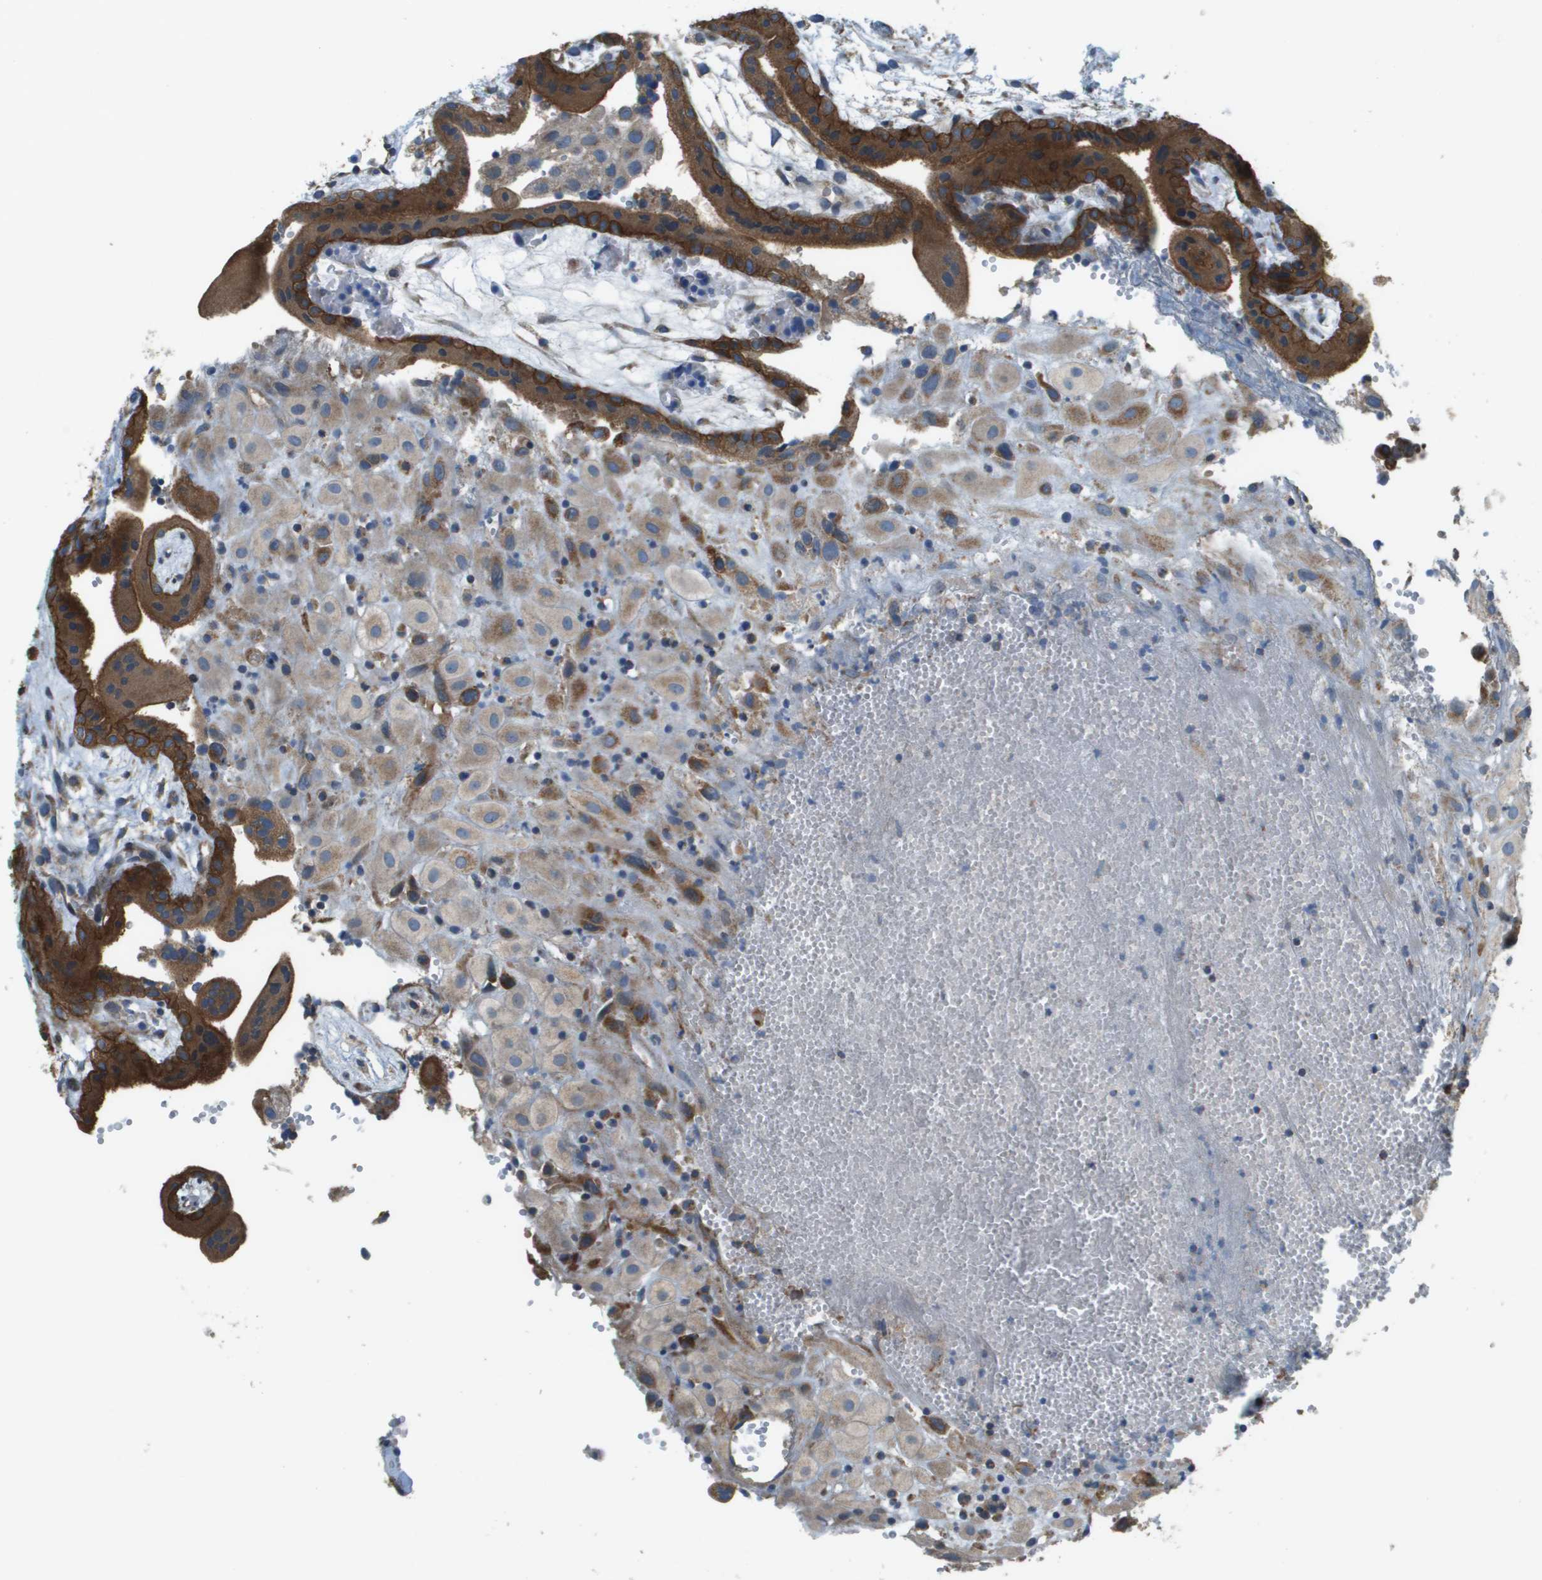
{"staining": {"intensity": "strong", "quantity": "<25%", "location": "cytoplasmic/membranous"}, "tissue": "placenta", "cell_type": "Decidual cells", "image_type": "normal", "snomed": [{"axis": "morphology", "description": "Normal tissue, NOS"}, {"axis": "topography", "description": "Placenta"}], "caption": "Protein analysis of benign placenta reveals strong cytoplasmic/membranous staining in approximately <25% of decidual cells. (DAB IHC with brightfield microscopy, high magnification).", "gene": "NRK", "patient": {"sex": "female", "age": 18}}